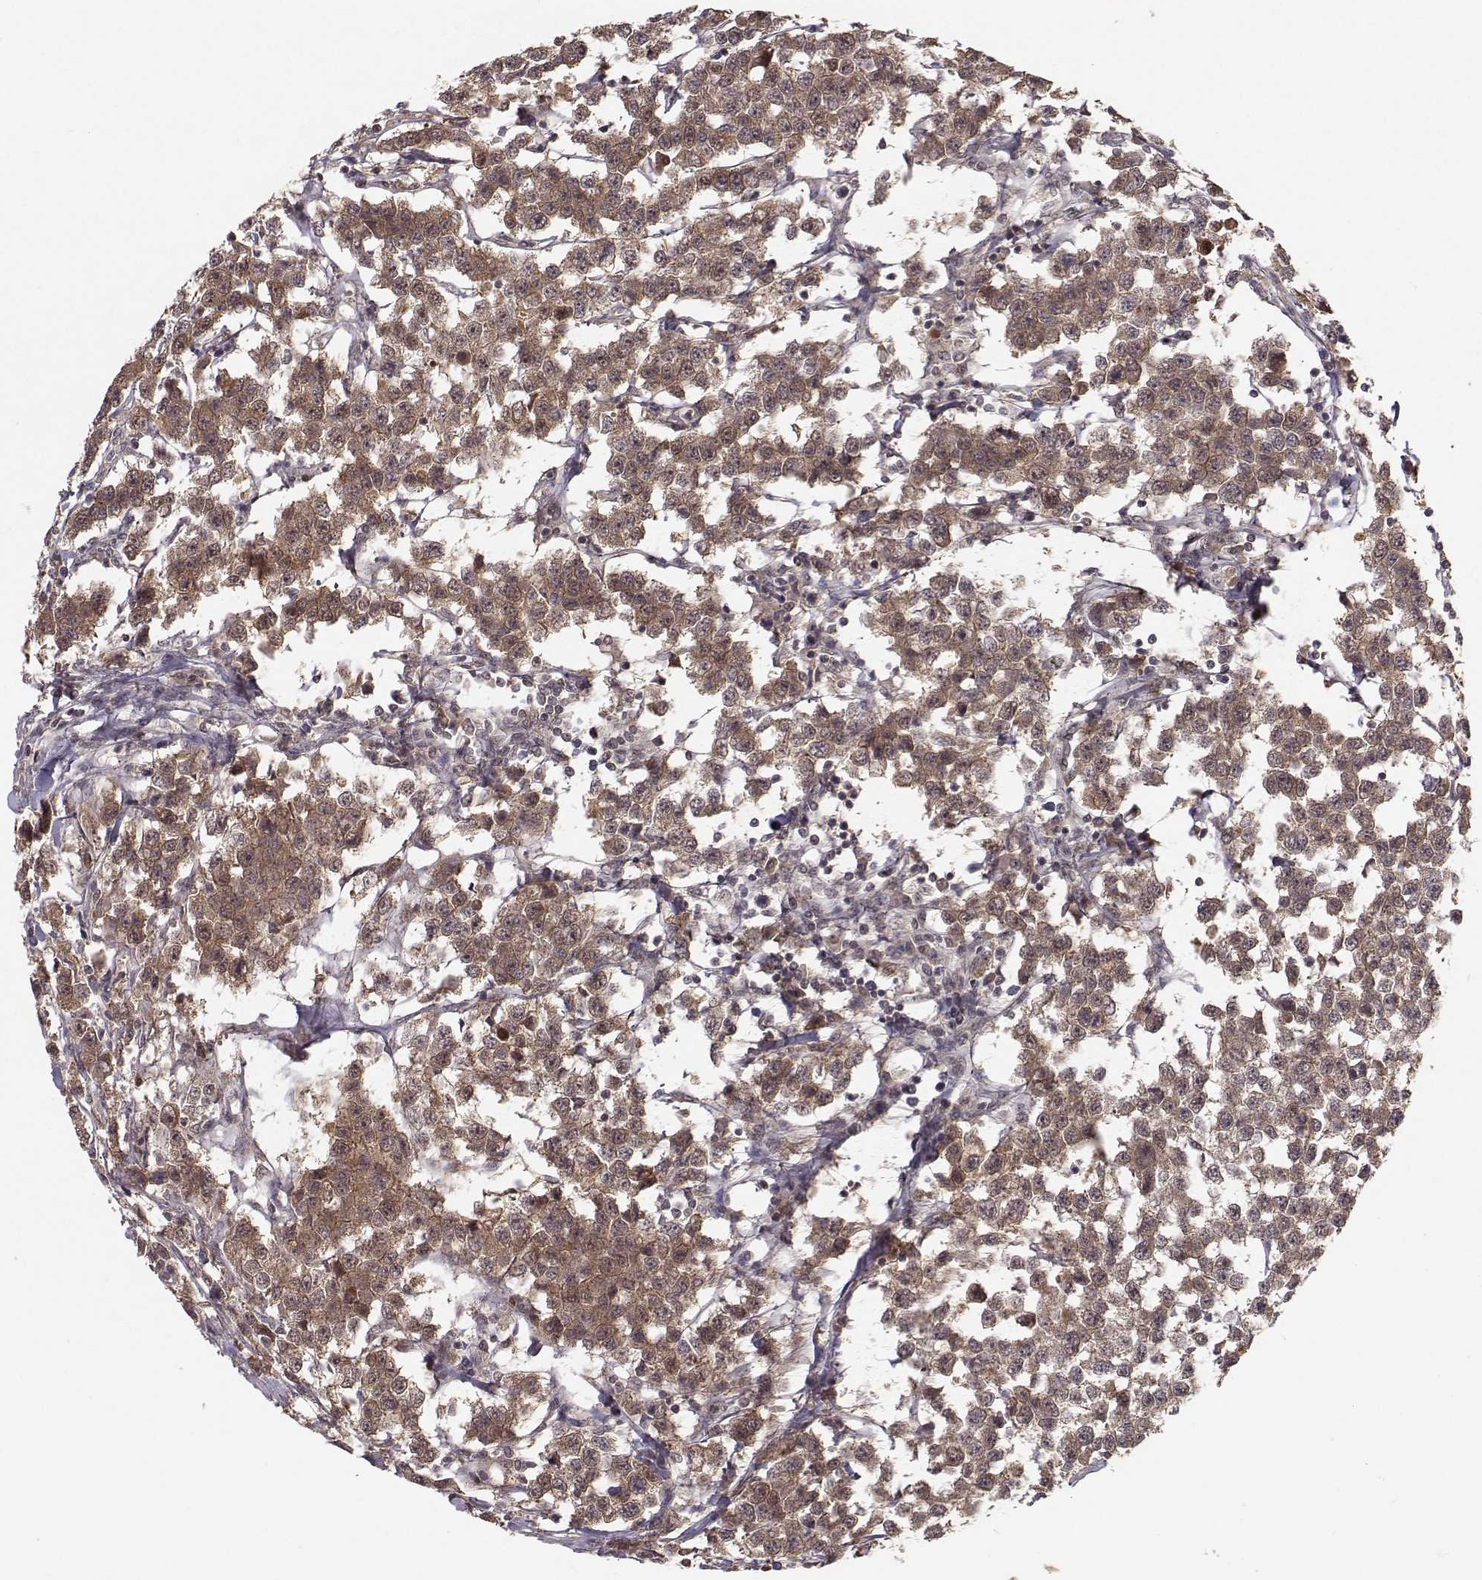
{"staining": {"intensity": "moderate", "quantity": ">75%", "location": "cytoplasmic/membranous"}, "tissue": "testis cancer", "cell_type": "Tumor cells", "image_type": "cancer", "snomed": [{"axis": "morphology", "description": "Seminoma, NOS"}, {"axis": "topography", "description": "Testis"}], "caption": "A brown stain highlights moderate cytoplasmic/membranous expression of a protein in testis cancer tumor cells. (Stains: DAB in brown, nuclei in blue, Microscopy: brightfield microscopy at high magnification).", "gene": "PLEKHG3", "patient": {"sex": "male", "age": 59}}